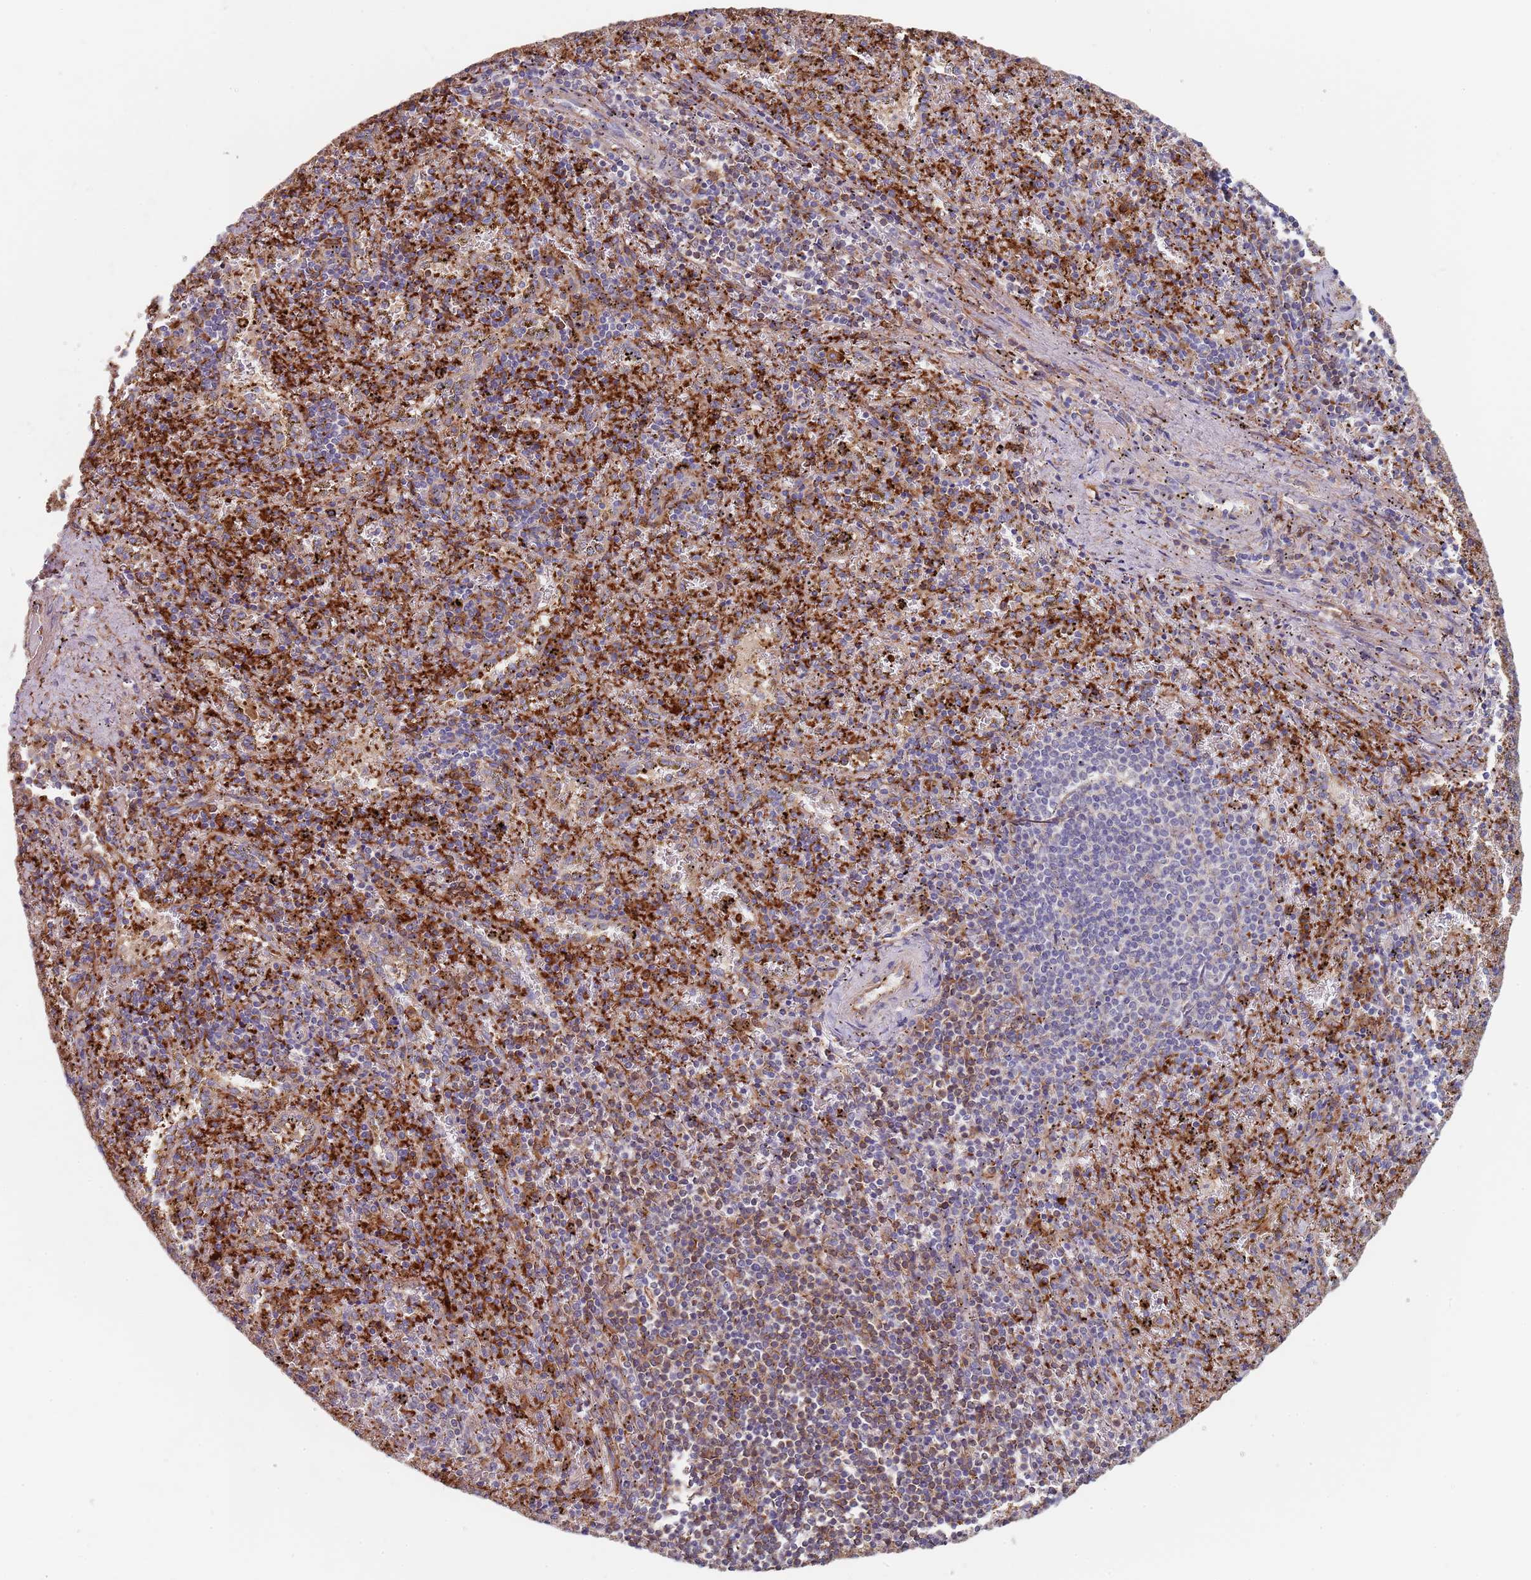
{"staining": {"intensity": "strong", "quantity": "25%-75%", "location": "cytoplasmic/membranous"}, "tissue": "spleen", "cell_type": "Cells in red pulp", "image_type": "normal", "snomed": [{"axis": "morphology", "description": "Normal tissue, NOS"}, {"axis": "topography", "description": "Spleen"}], "caption": "Strong cytoplasmic/membranous expression for a protein is identified in approximately 25%-75% of cells in red pulp of benign spleen using IHC.", "gene": "DCUN1D3", "patient": {"sex": "male", "age": 11}}